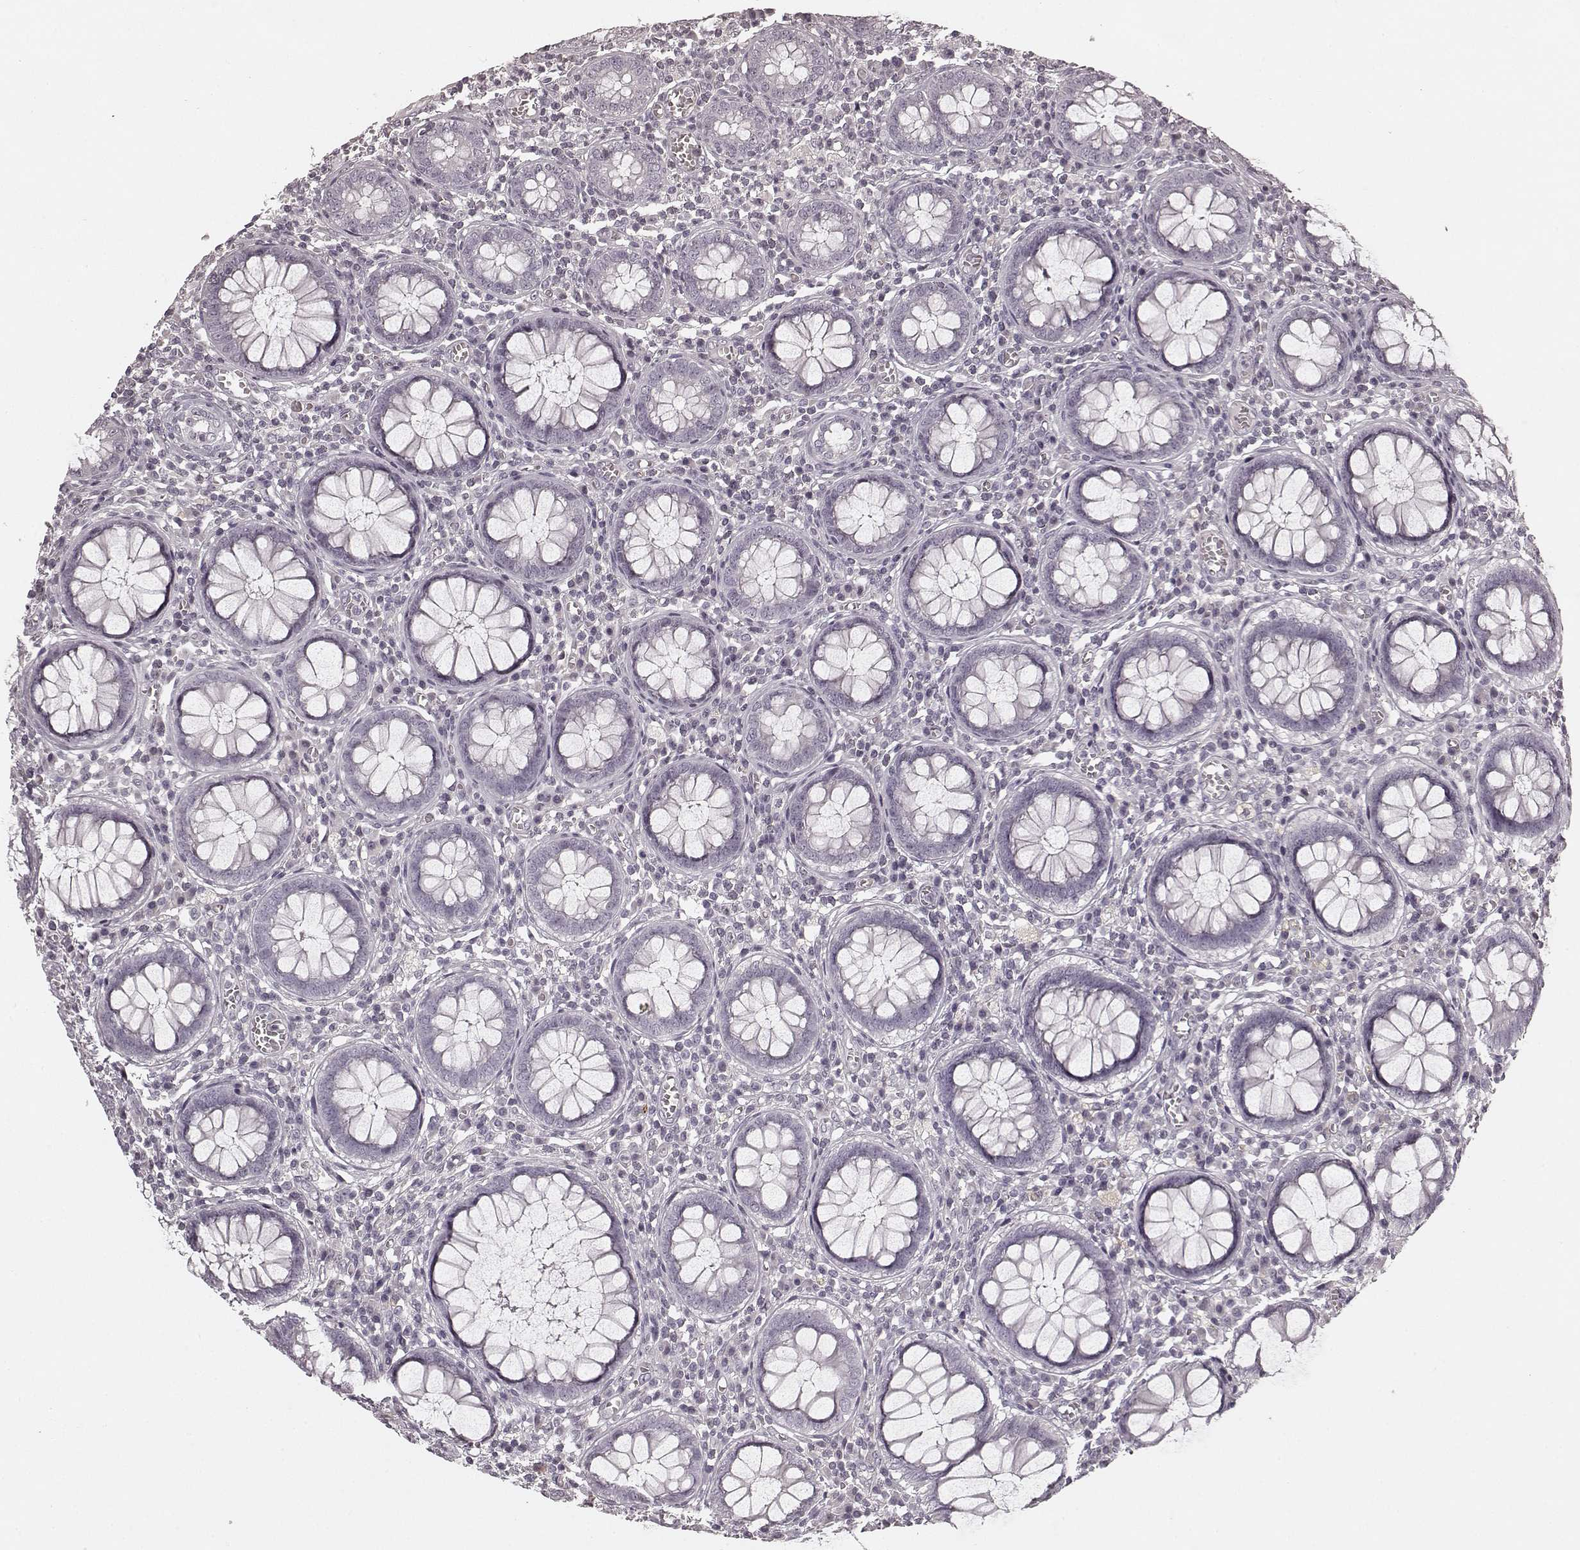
{"staining": {"intensity": "negative", "quantity": "none", "location": "none"}, "tissue": "colorectal cancer", "cell_type": "Tumor cells", "image_type": "cancer", "snomed": [{"axis": "morphology", "description": "Normal tissue, NOS"}, {"axis": "morphology", "description": "Adenocarcinoma, NOS"}, {"axis": "topography", "description": "Colon"}], "caption": "DAB immunohistochemical staining of colorectal adenocarcinoma shows no significant staining in tumor cells.", "gene": "RIT2", "patient": {"sex": "male", "age": 65}}